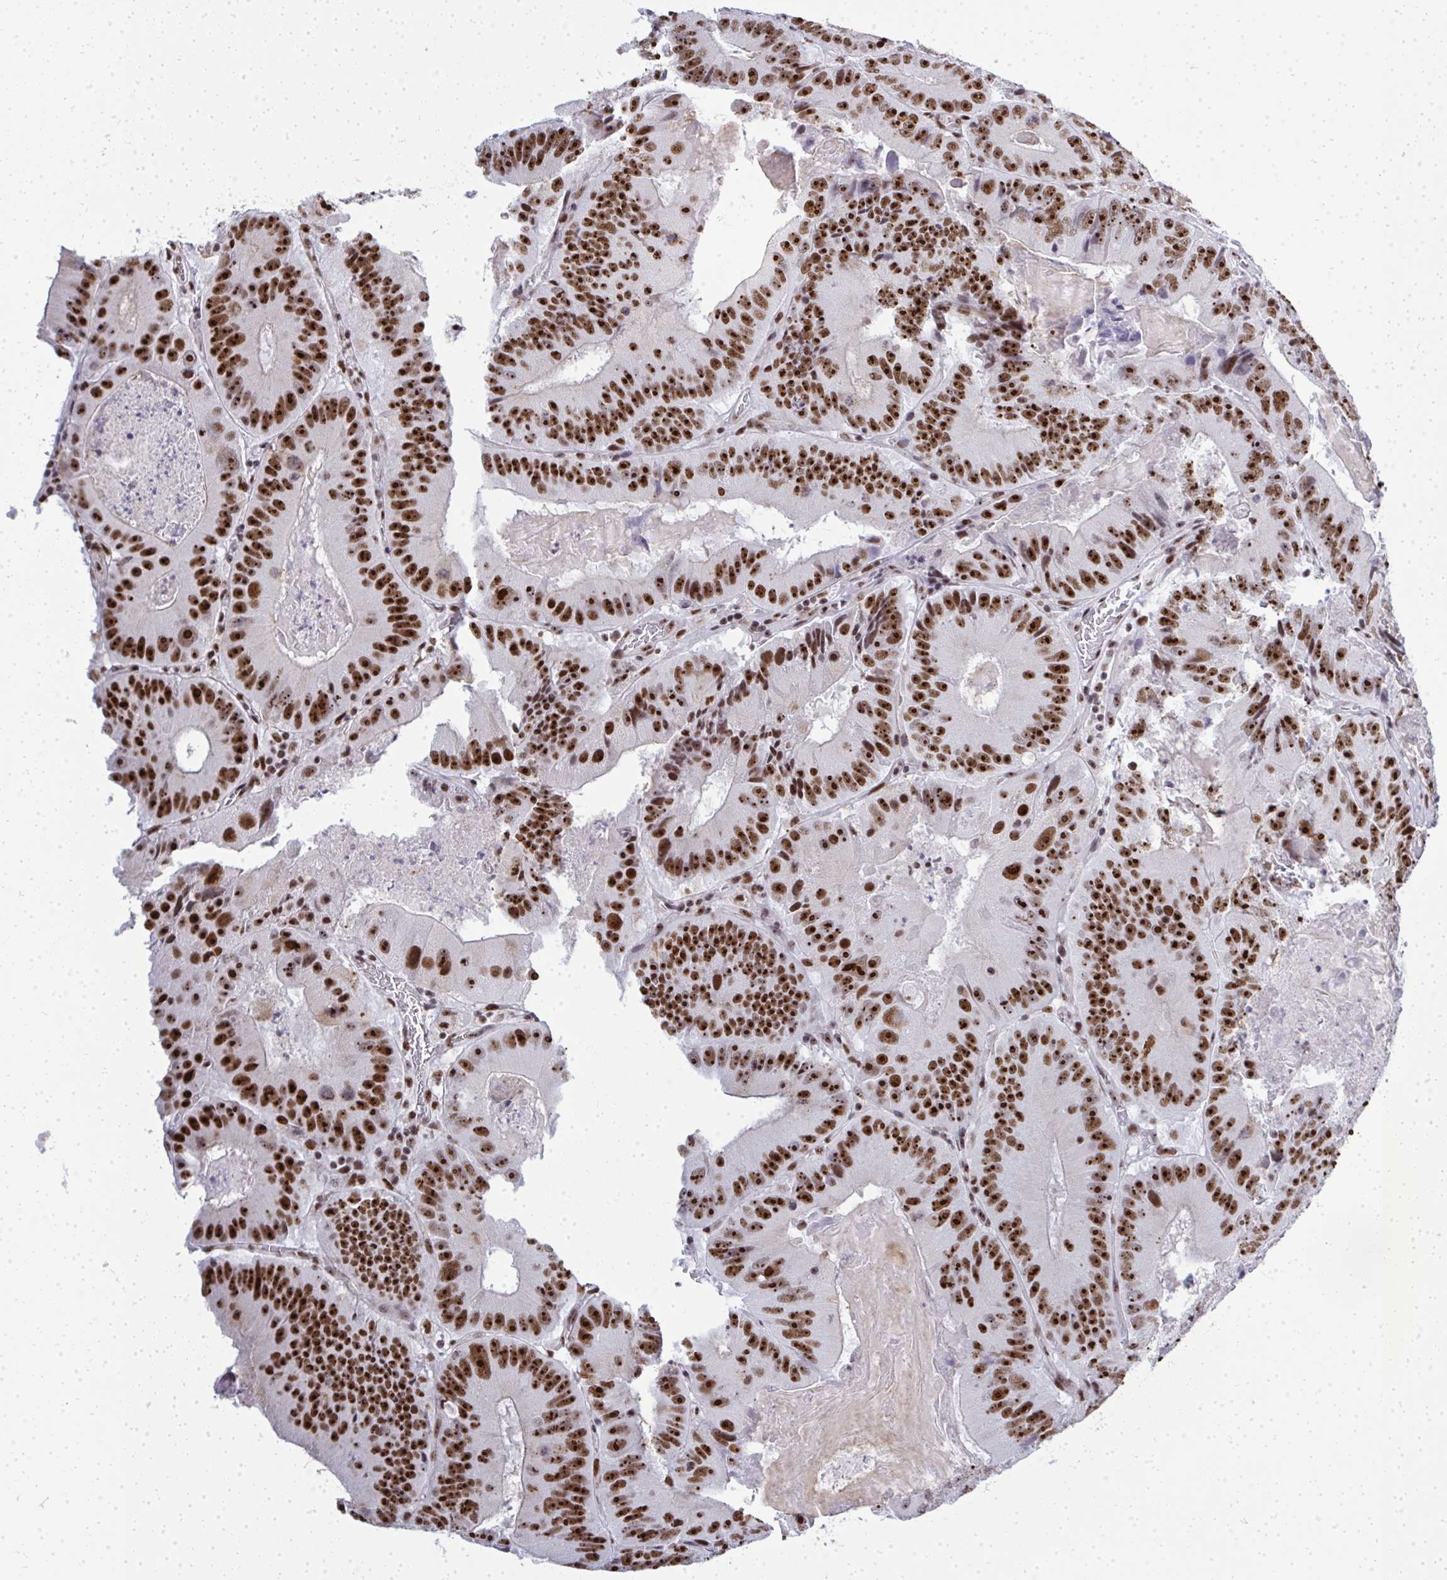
{"staining": {"intensity": "strong", "quantity": ">75%", "location": "nuclear"}, "tissue": "colorectal cancer", "cell_type": "Tumor cells", "image_type": "cancer", "snomed": [{"axis": "morphology", "description": "Adenocarcinoma, NOS"}, {"axis": "topography", "description": "Colon"}], "caption": "Tumor cells demonstrate high levels of strong nuclear staining in approximately >75% of cells in human colorectal cancer (adenocarcinoma).", "gene": "SIRT7", "patient": {"sex": "female", "age": 86}}